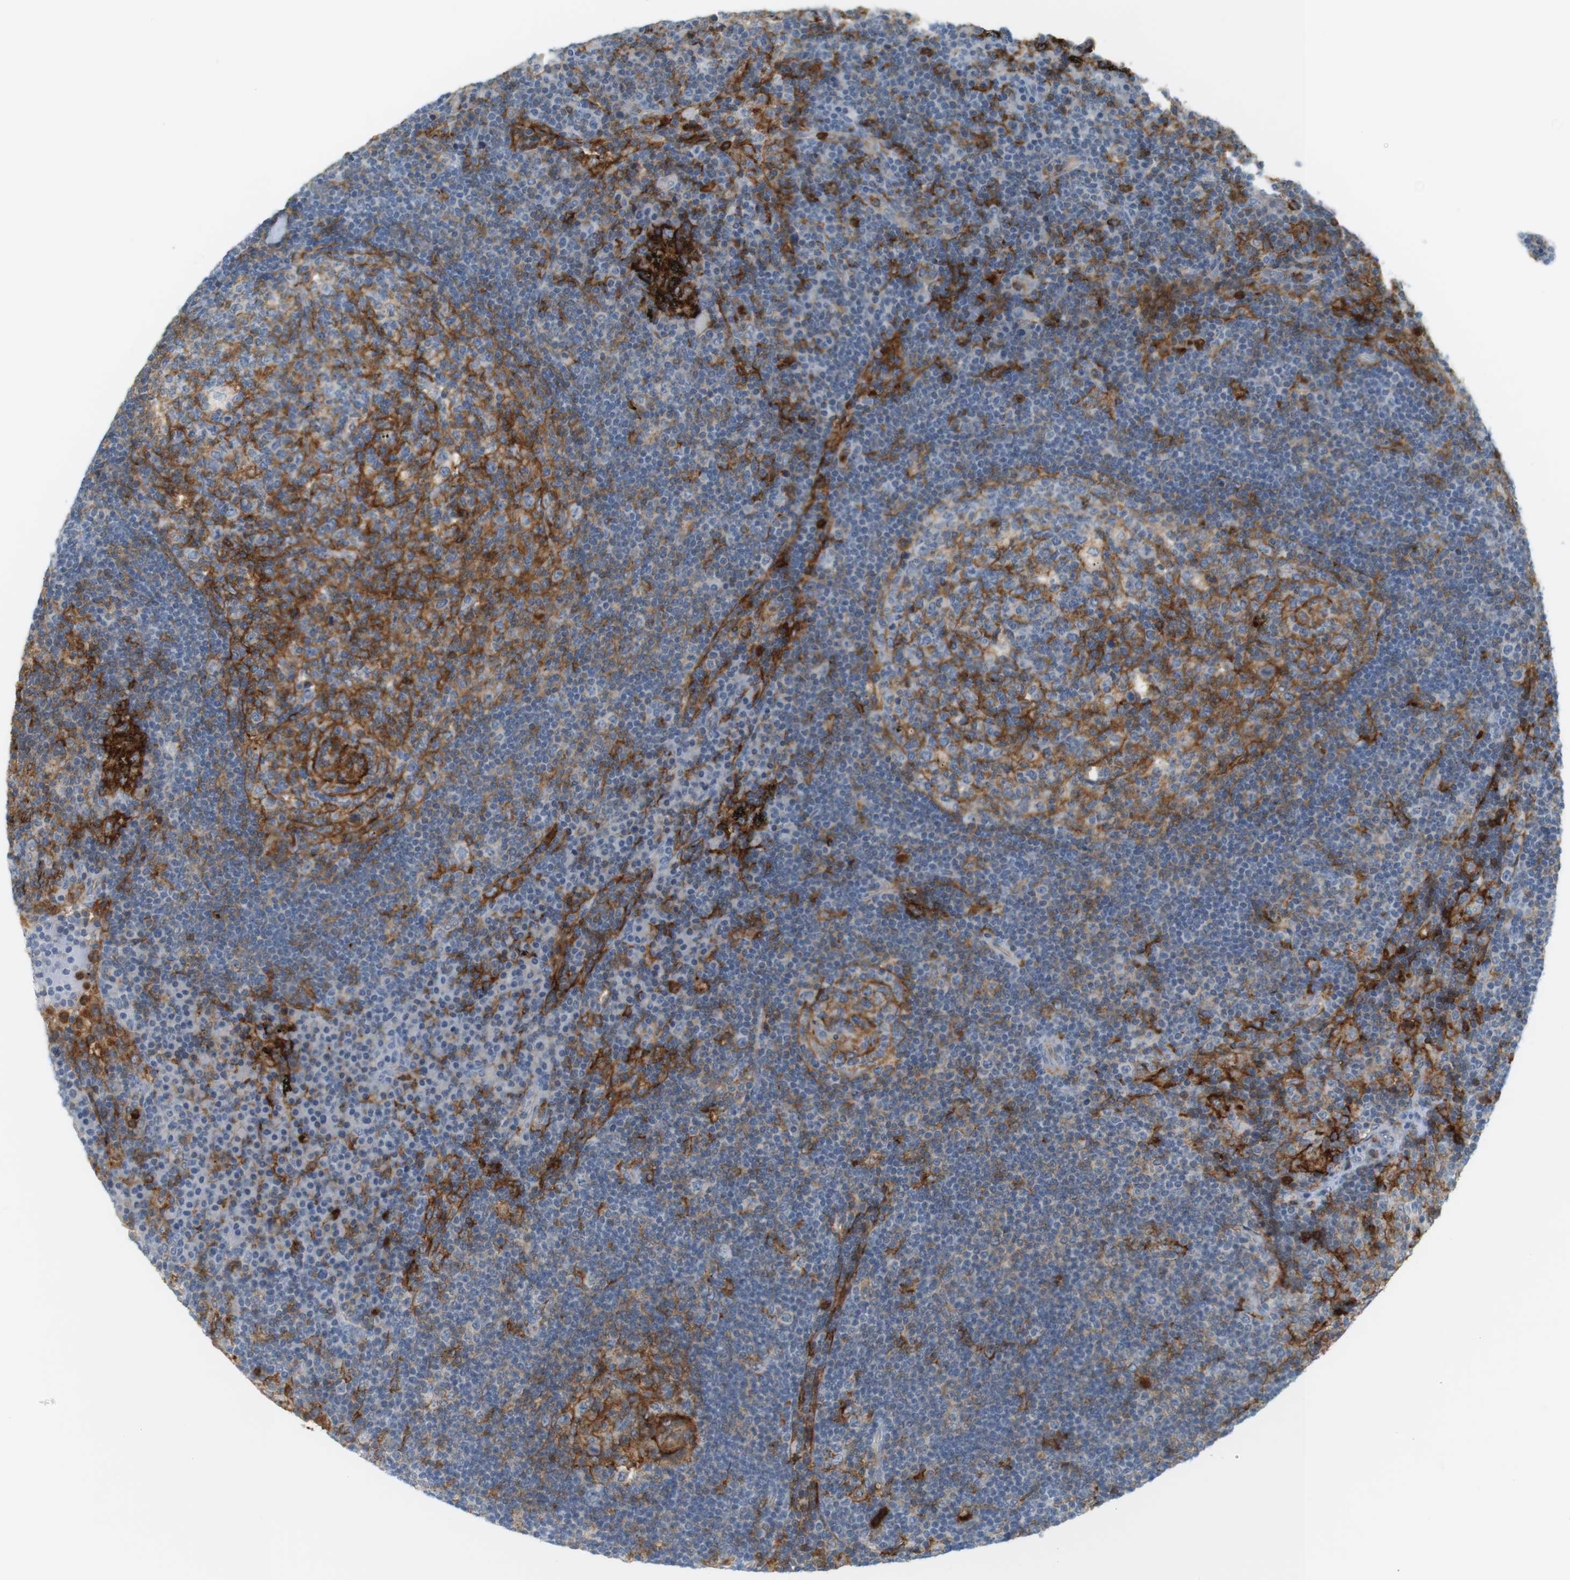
{"staining": {"intensity": "moderate", "quantity": "25%-75%", "location": "cytoplasmic/membranous"}, "tissue": "lymph node", "cell_type": "Germinal center cells", "image_type": "normal", "snomed": [{"axis": "morphology", "description": "Normal tissue, NOS"}, {"axis": "morphology", "description": "Squamous cell carcinoma, metastatic, NOS"}, {"axis": "topography", "description": "Lymph node"}], "caption": "Lymph node stained with IHC shows moderate cytoplasmic/membranous positivity in approximately 25%-75% of germinal center cells.", "gene": "SIRPA", "patient": {"sex": "female", "age": 53}}